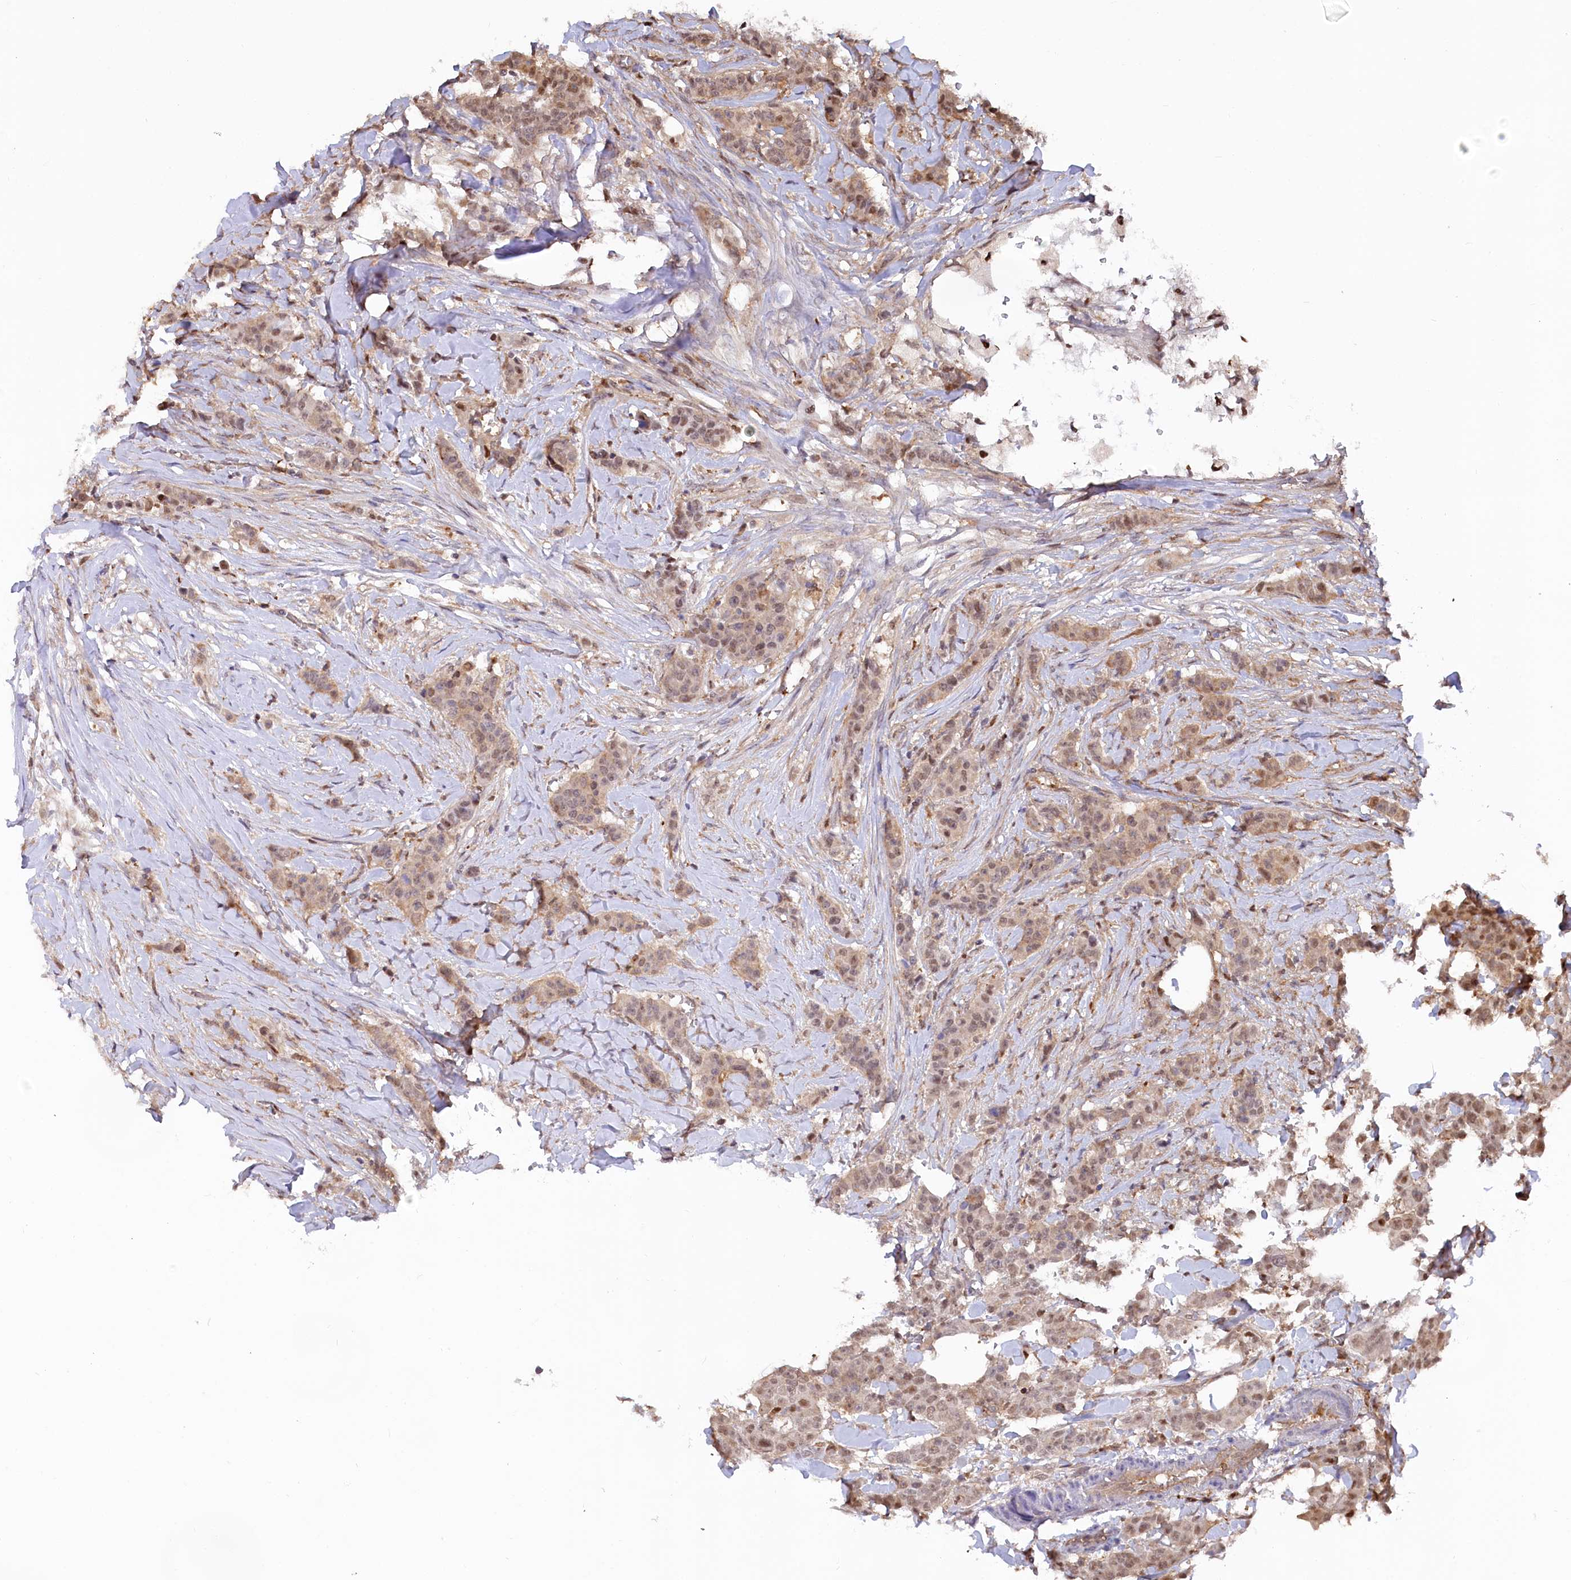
{"staining": {"intensity": "moderate", "quantity": "<25%", "location": "cytoplasmic/membranous"}, "tissue": "breast cancer", "cell_type": "Tumor cells", "image_type": "cancer", "snomed": [{"axis": "morphology", "description": "Duct carcinoma"}, {"axis": "topography", "description": "Breast"}], "caption": "Breast infiltrating ductal carcinoma stained for a protein reveals moderate cytoplasmic/membranous positivity in tumor cells. Immunohistochemistry stains the protein of interest in brown and the nuclei are stained blue.", "gene": "PSMA1", "patient": {"sex": "female", "age": 40}}